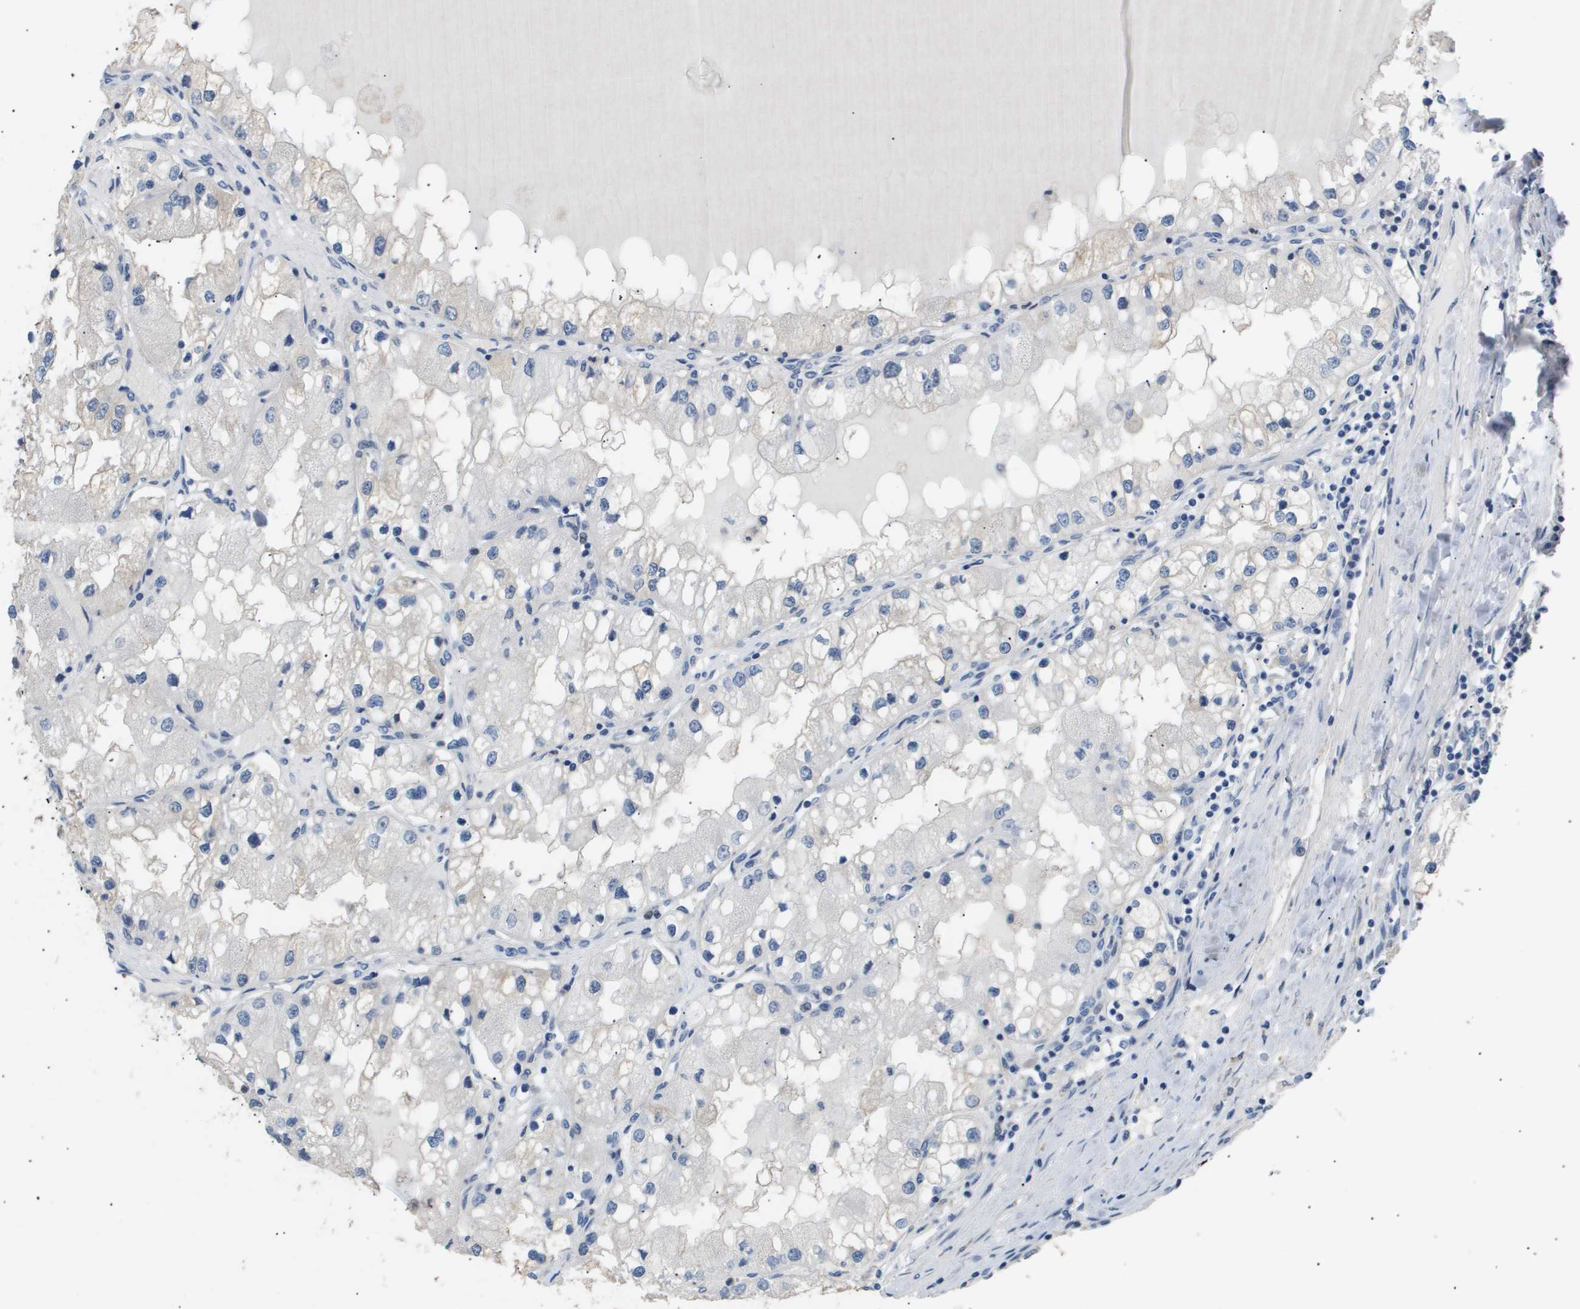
{"staining": {"intensity": "negative", "quantity": "none", "location": "none"}, "tissue": "renal cancer", "cell_type": "Tumor cells", "image_type": "cancer", "snomed": [{"axis": "morphology", "description": "Adenocarcinoma, NOS"}, {"axis": "topography", "description": "Kidney"}], "caption": "DAB immunohistochemical staining of human renal adenocarcinoma reveals no significant expression in tumor cells.", "gene": "AKR1A1", "patient": {"sex": "male", "age": 68}}